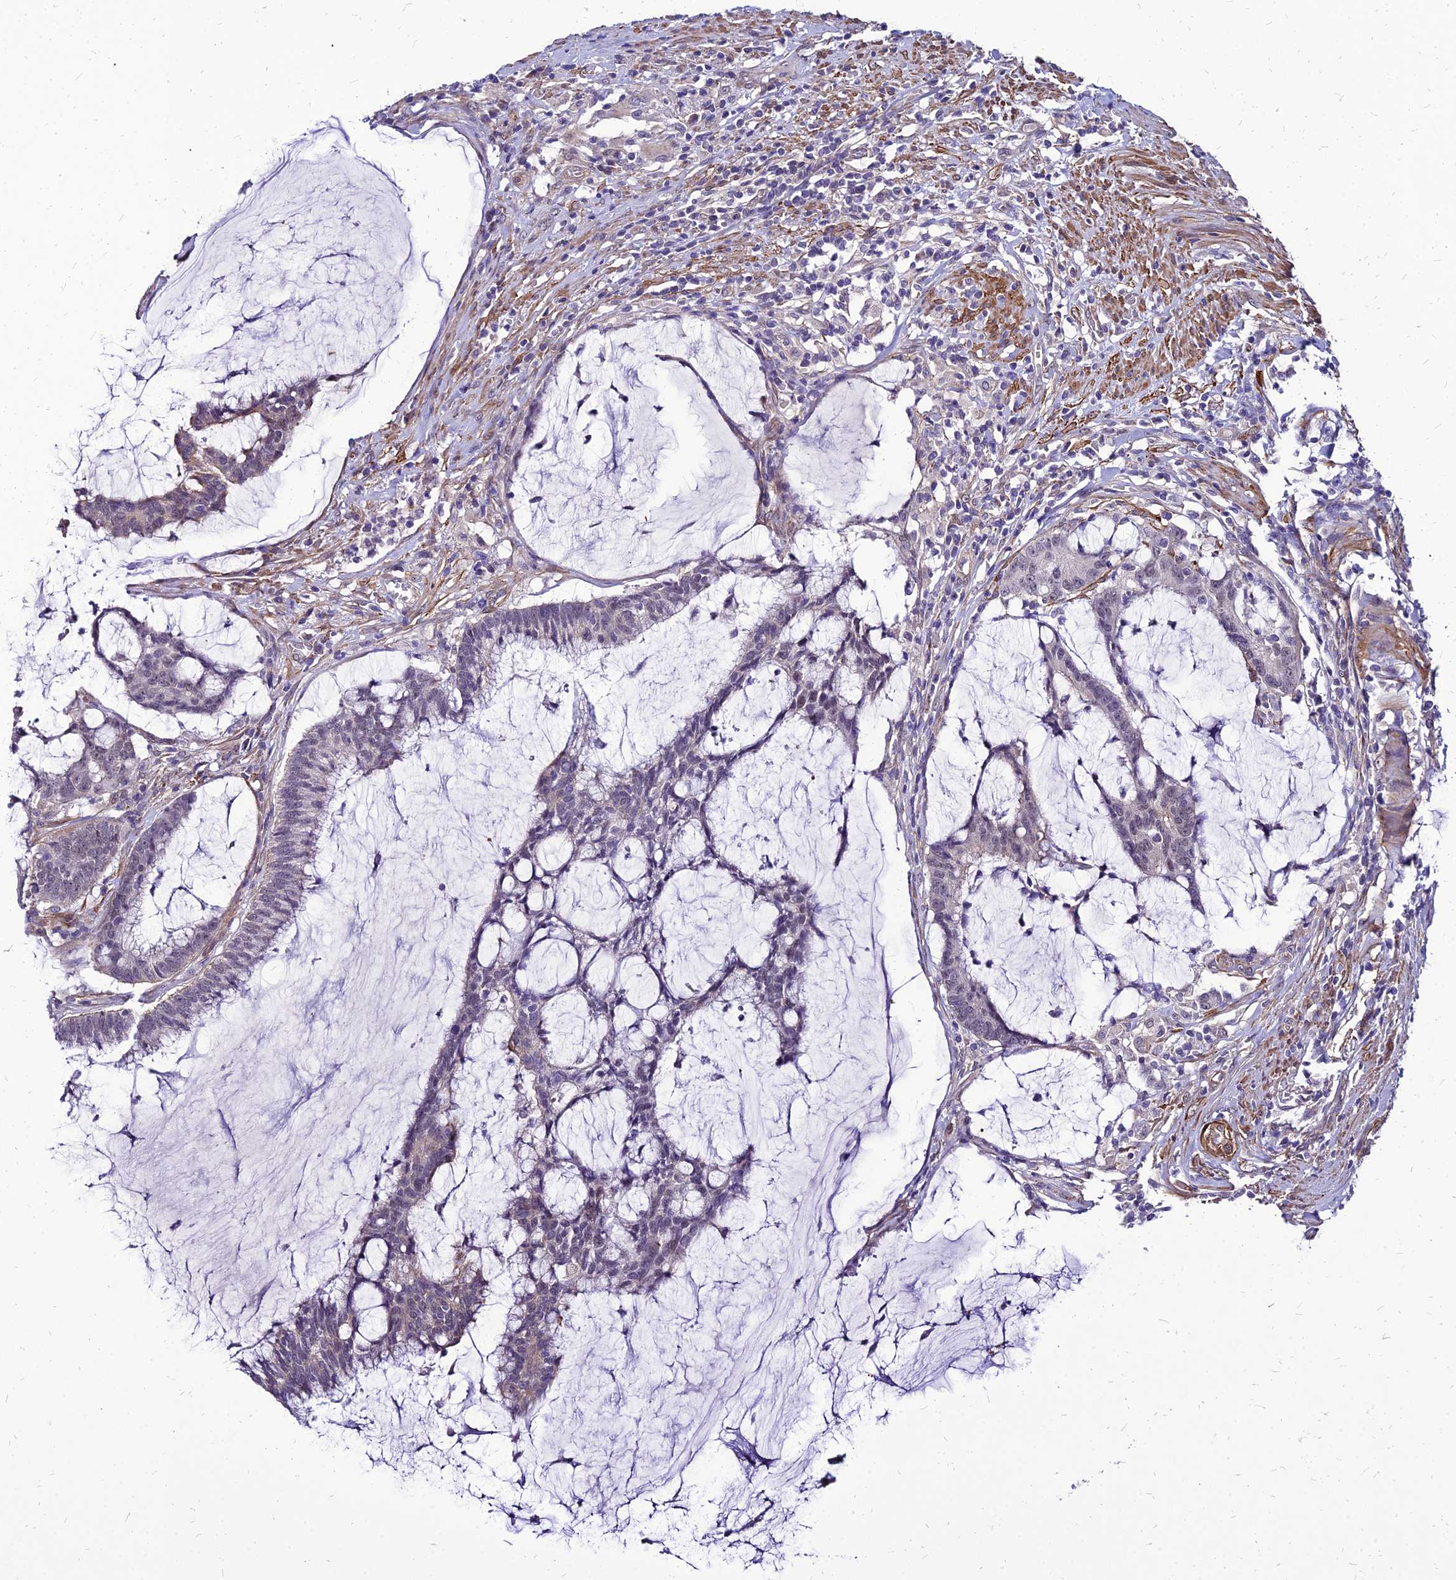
{"staining": {"intensity": "weak", "quantity": "<25%", "location": "cytoplasmic/membranous,nuclear"}, "tissue": "colorectal cancer", "cell_type": "Tumor cells", "image_type": "cancer", "snomed": [{"axis": "morphology", "description": "Adenocarcinoma, NOS"}, {"axis": "topography", "description": "Rectum"}], "caption": "Colorectal adenocarcinoma stained for a protein using immunohistochemistry reveals no expression tumor cells.", "gene": "YEATS2", "patient": {"sex": "female", "age": 77}}